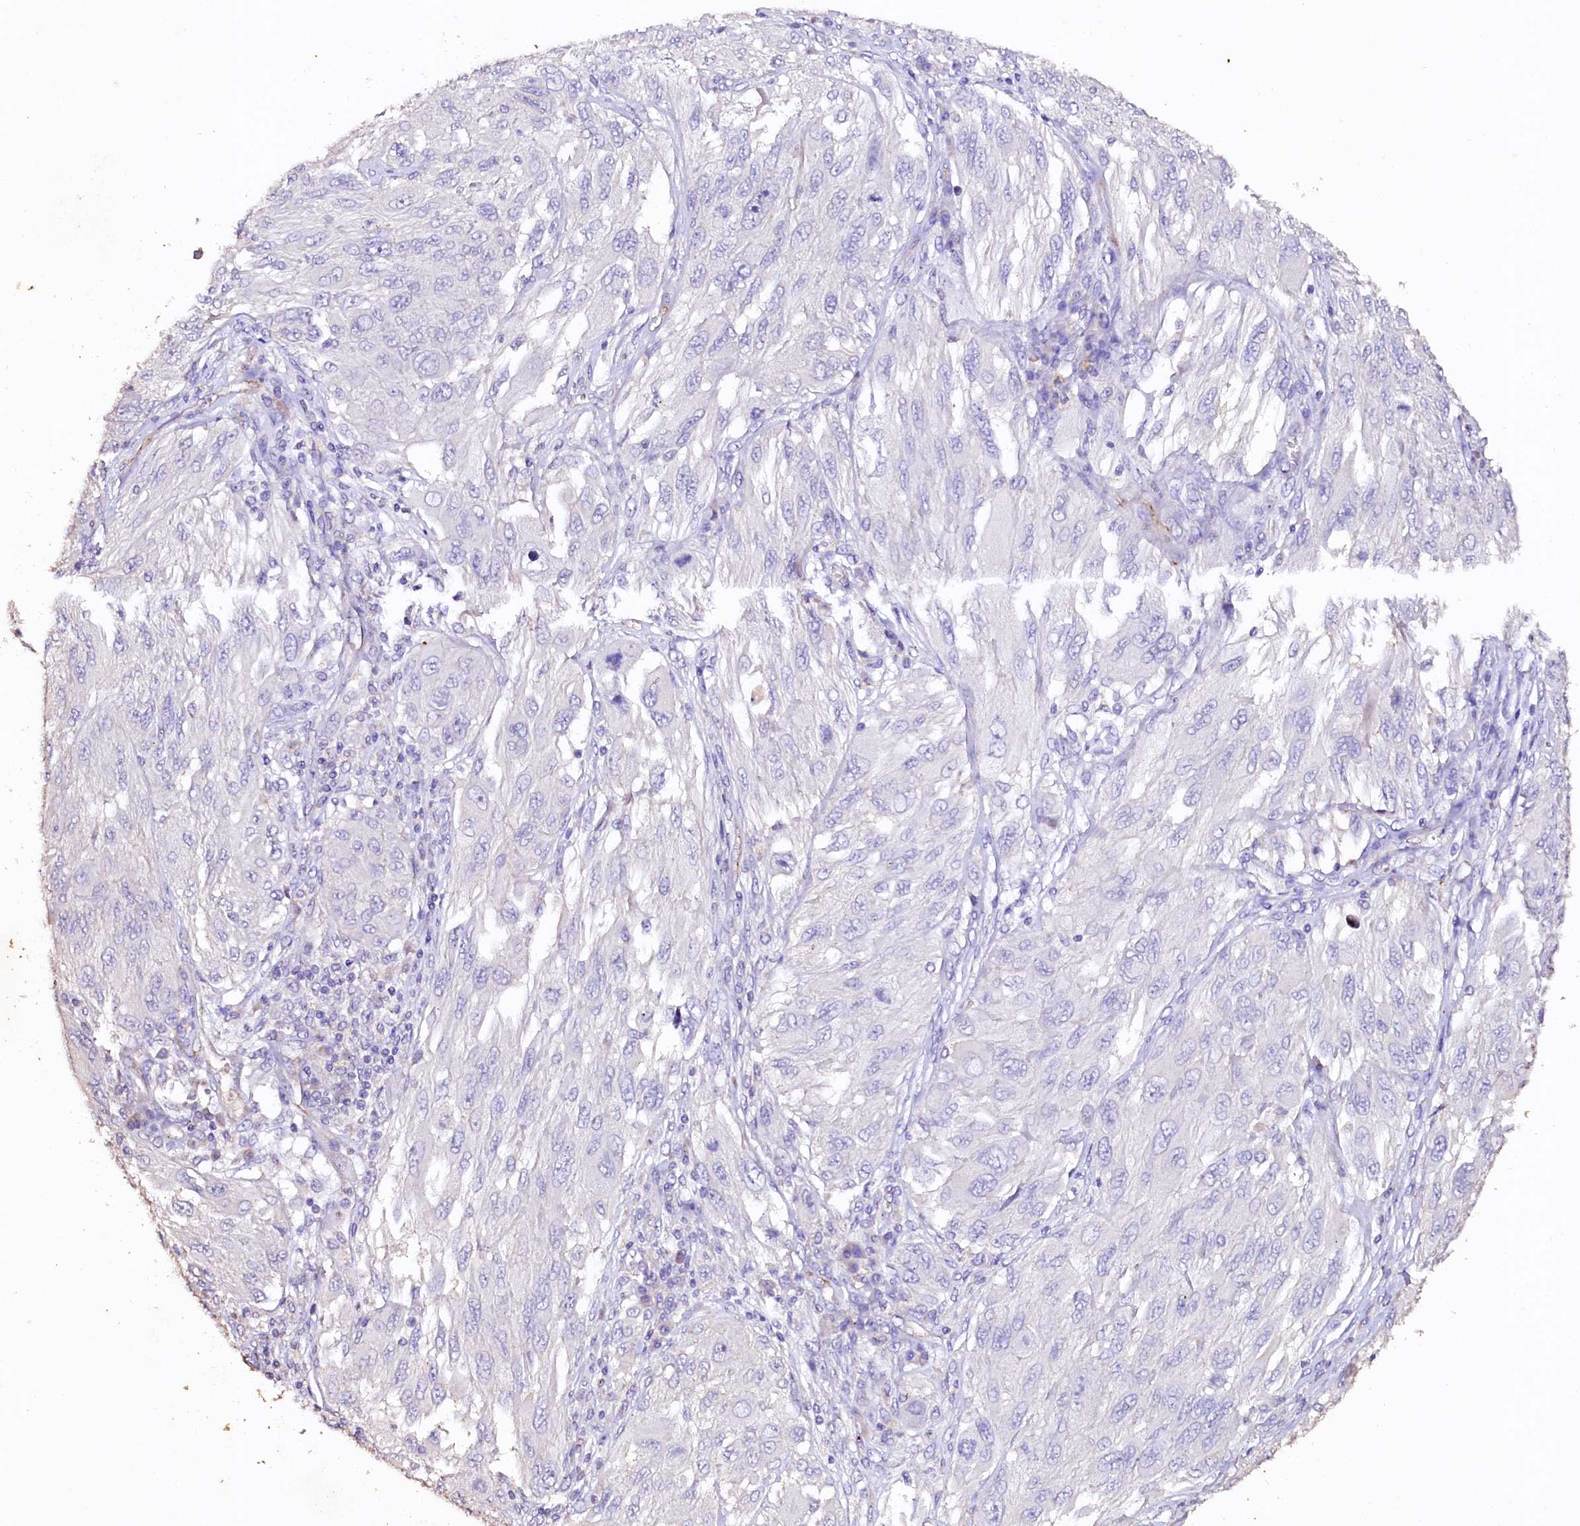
{"staining": {"intensity": "negative", "quantity": "none", "location": "none"}, "tissue": "melanoma", "cell_type": "Tumor cells", "image_type": "cancer", "snomed": [{"axis": "morphology", "description": "Malignant melanoma, NOS"}, {"axis": "topography", "description": "Skin"}], "caption": "High magnification brightfield microscopy of malignant melanoma stained with DAB (brown) and counterstained with hematoxylin (blue): tumor cells show no significant expression.", "gene": "VPS36", "patient": {"sex": "female", "age": 91}}